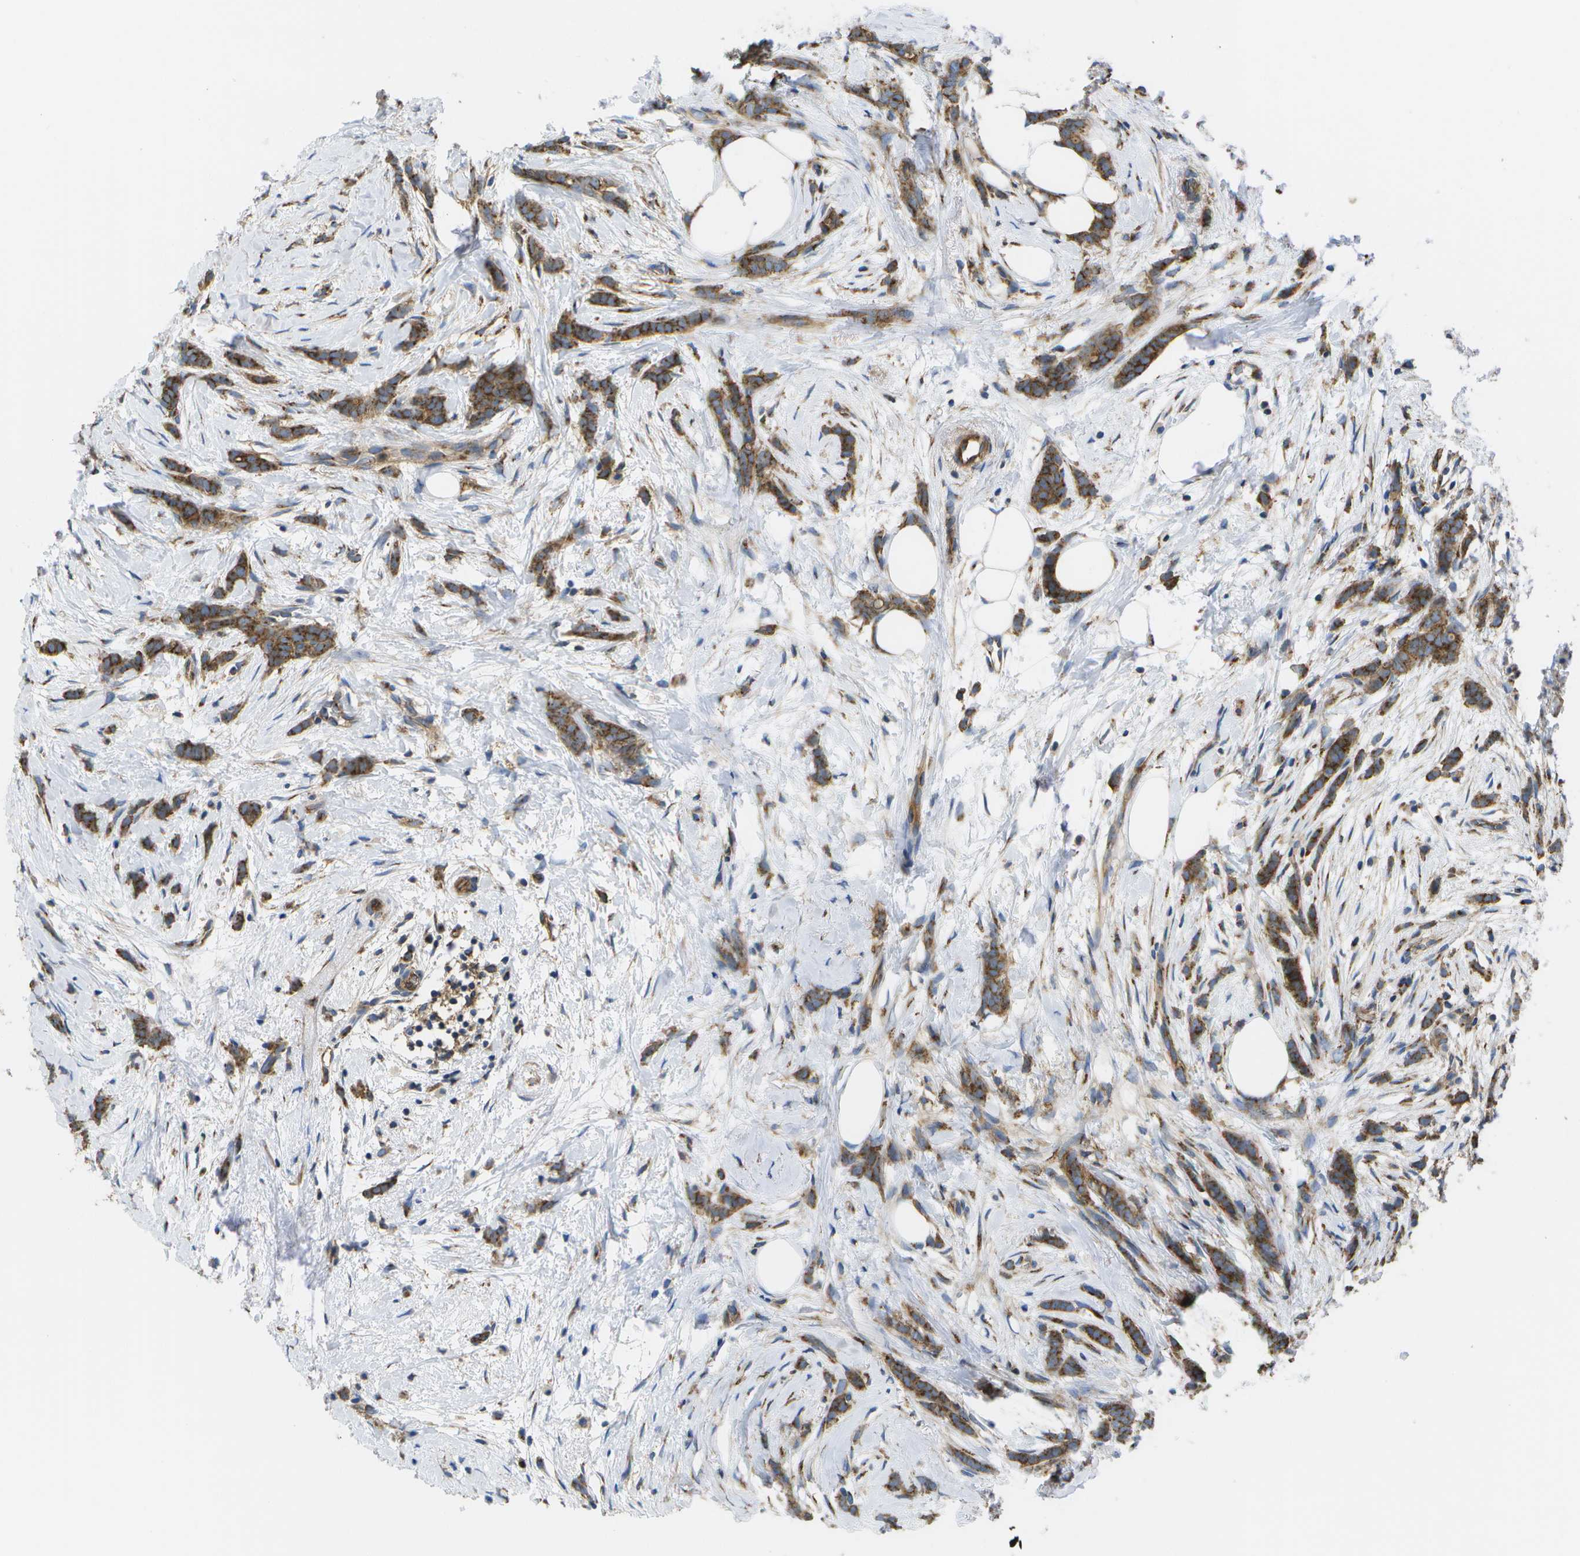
{"staining": {"intensity": "strong", "quantity": ">75%", "location": "cytoplasmic/membranous"}, "tissue": "breast cancer", "cell_type": "Tumor cells", "image_type": "cancer", "snomed": [{"axis": "morphology", "description": "Lobular carcinoma, in situ"}, {"axis": "morphology", "description": "Lobular carcinoma"}, {"axis": "topography", "description": "Breast"}], "caption": "Lobular carcinoma (breast) was stained to show a protein in brown. There is high levels of strong cytoplasmic/membranous positivity in approximately >75% of tumor cells.", "gene": "BST2", "patient": {"sex": "female", "age": 41}}